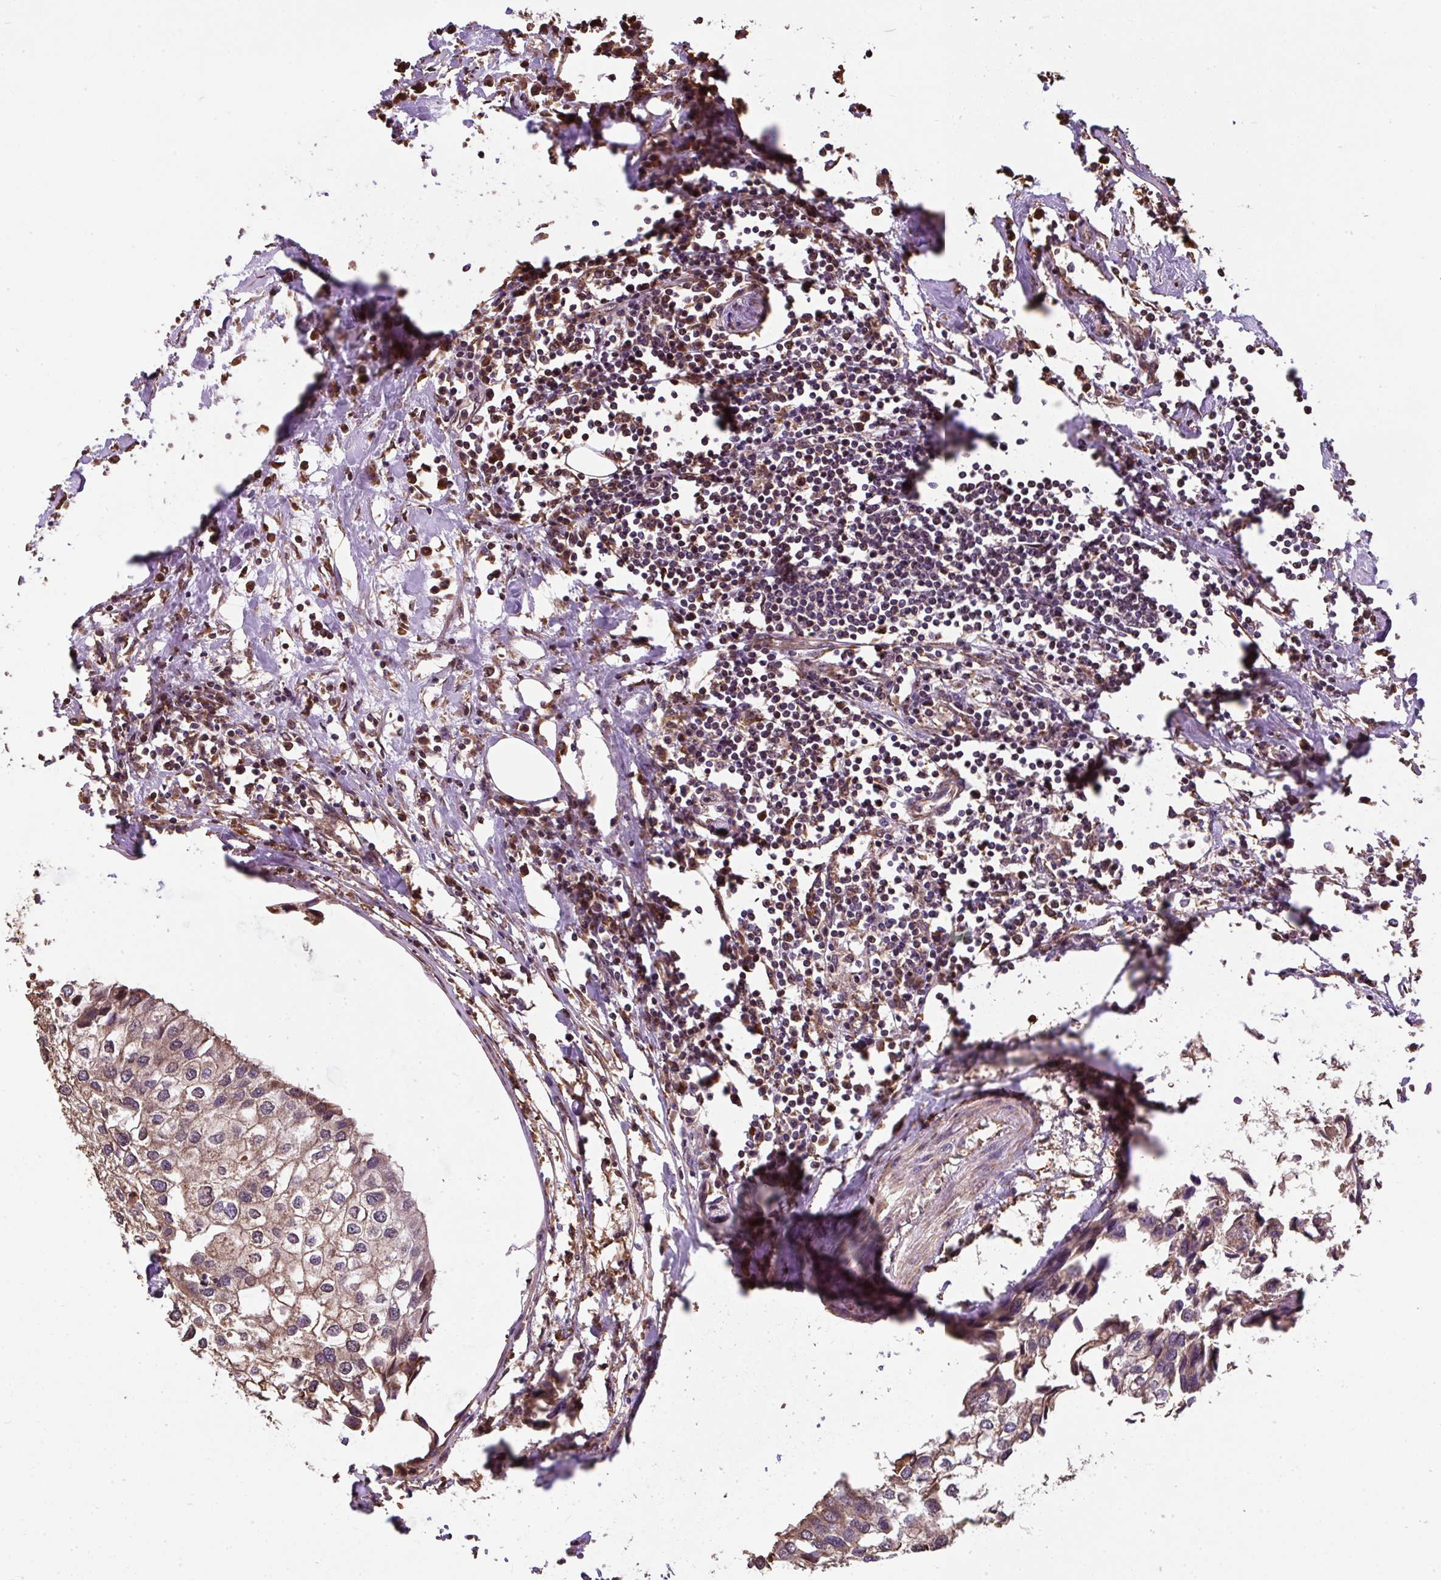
{"staining": {"intensity": "weak", "quantity": "25%-75%", "location": "cytoplasmic/membranous,nuclear"}, "tissue": "urothelial cancer", "cell_type": "Tumor cells", "image_type": "cancer", "snomed": [{"axis": "morphology", "description": "Urothelial carcinoma, High grade"}, {"axis": "topography", "description": "Urinary bladder"}], "caption": "This micrograph reveals IHC staining of human high-grade urothelial carcinoma, with low weak cytoplasmic/membranous and nuclear staining in about 25%-75% of tumor cells.", "gene": "PUS7L", "patient": {"sex": "male", "age": 64}}